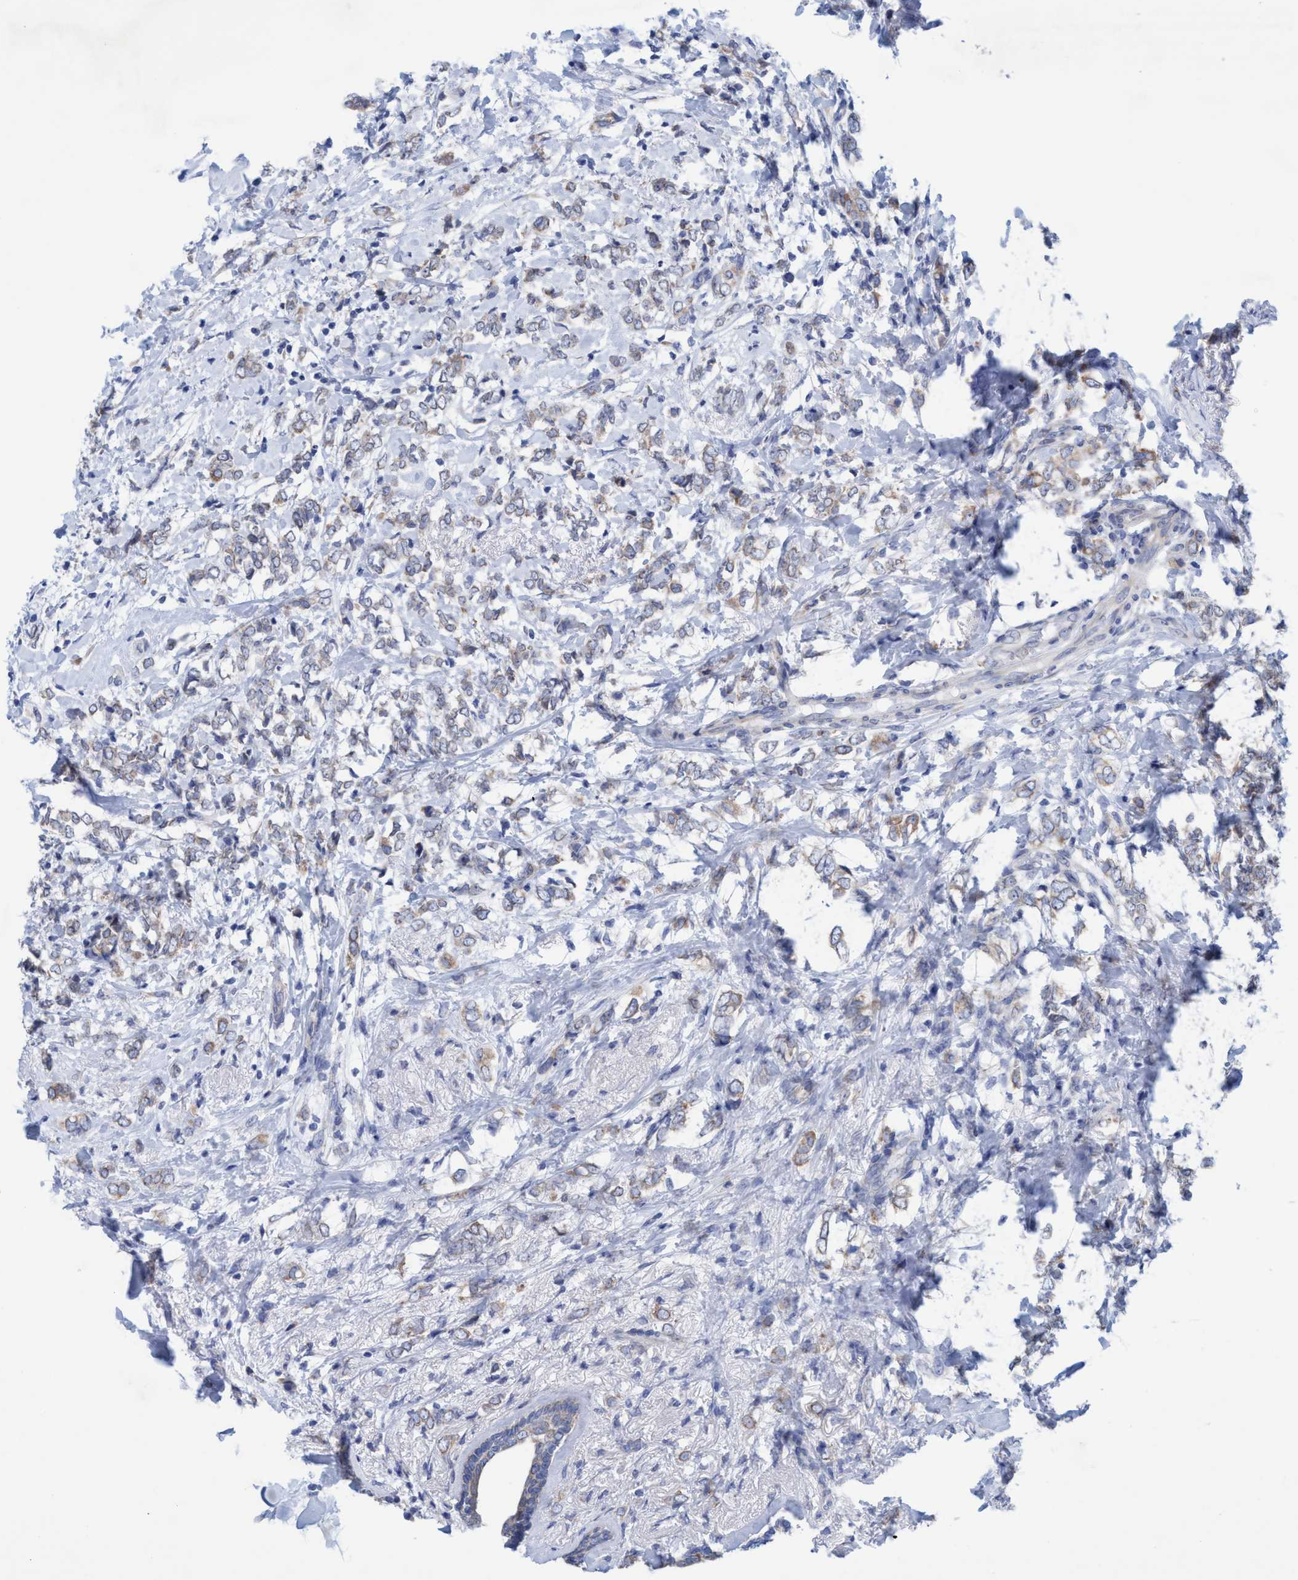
{"staining": {"intensity": "weak", "quantity": "25%-75%", "location": "cytoplasmic/membranous"}, "tissue": "breast cancer", "cell_type": "Tumor cells", "image_type": "cancer", "snomed": [{"axis": "morphology", "description": "Normal tissue, NOS"}, {"axis": "morphology", "description": "Lobular carcinoma"}, {"axis": "topography", "description": "Breast"}], "caption": "Weak cytoplasmic/membranous positivity is seen in about 25%-75% of tumor cells in breast lobular carcinoma.", "gene": "RSAD1", "patient": {"sex": "female", "age": 47}}